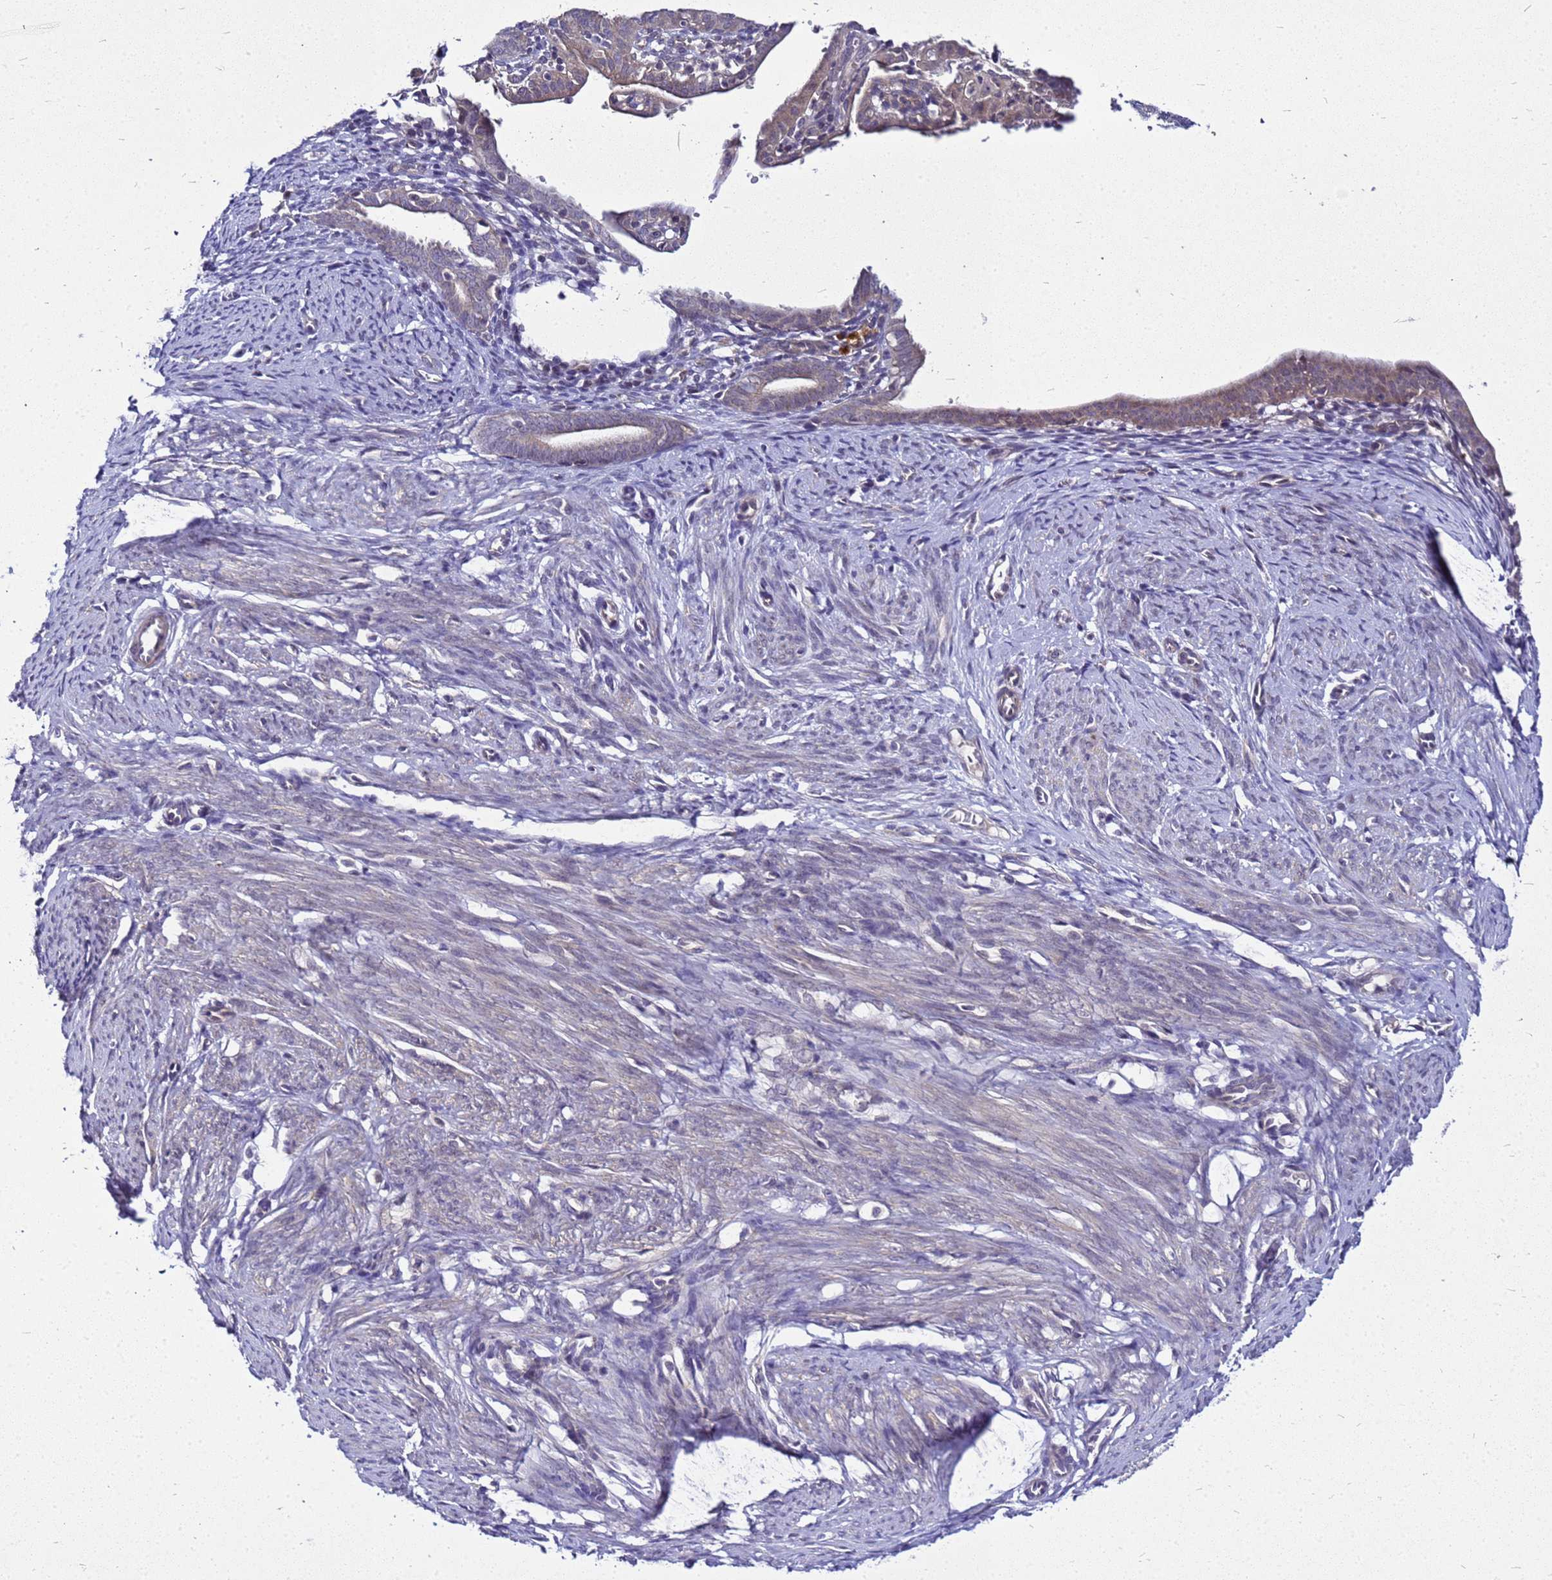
{"staining": {"intensity": "negative", "quantity": "none", "location": "none"}, "tissue": "endometrial cancer", "cell_type": "Tumor cells", "image_type": "cancer", "snomed": [{"axis": "morphology", "description": "Adenocarcinoma, NOS"}, {"axis": "topography", "description": "Endometrium"}], "caption": "Immunohistochemical staining of human endometrial adenocarcinoma exhibits no significant positivity in tumor cells.", "gene": "SAT1", "patient": {"sex": "female", "age": 51}}